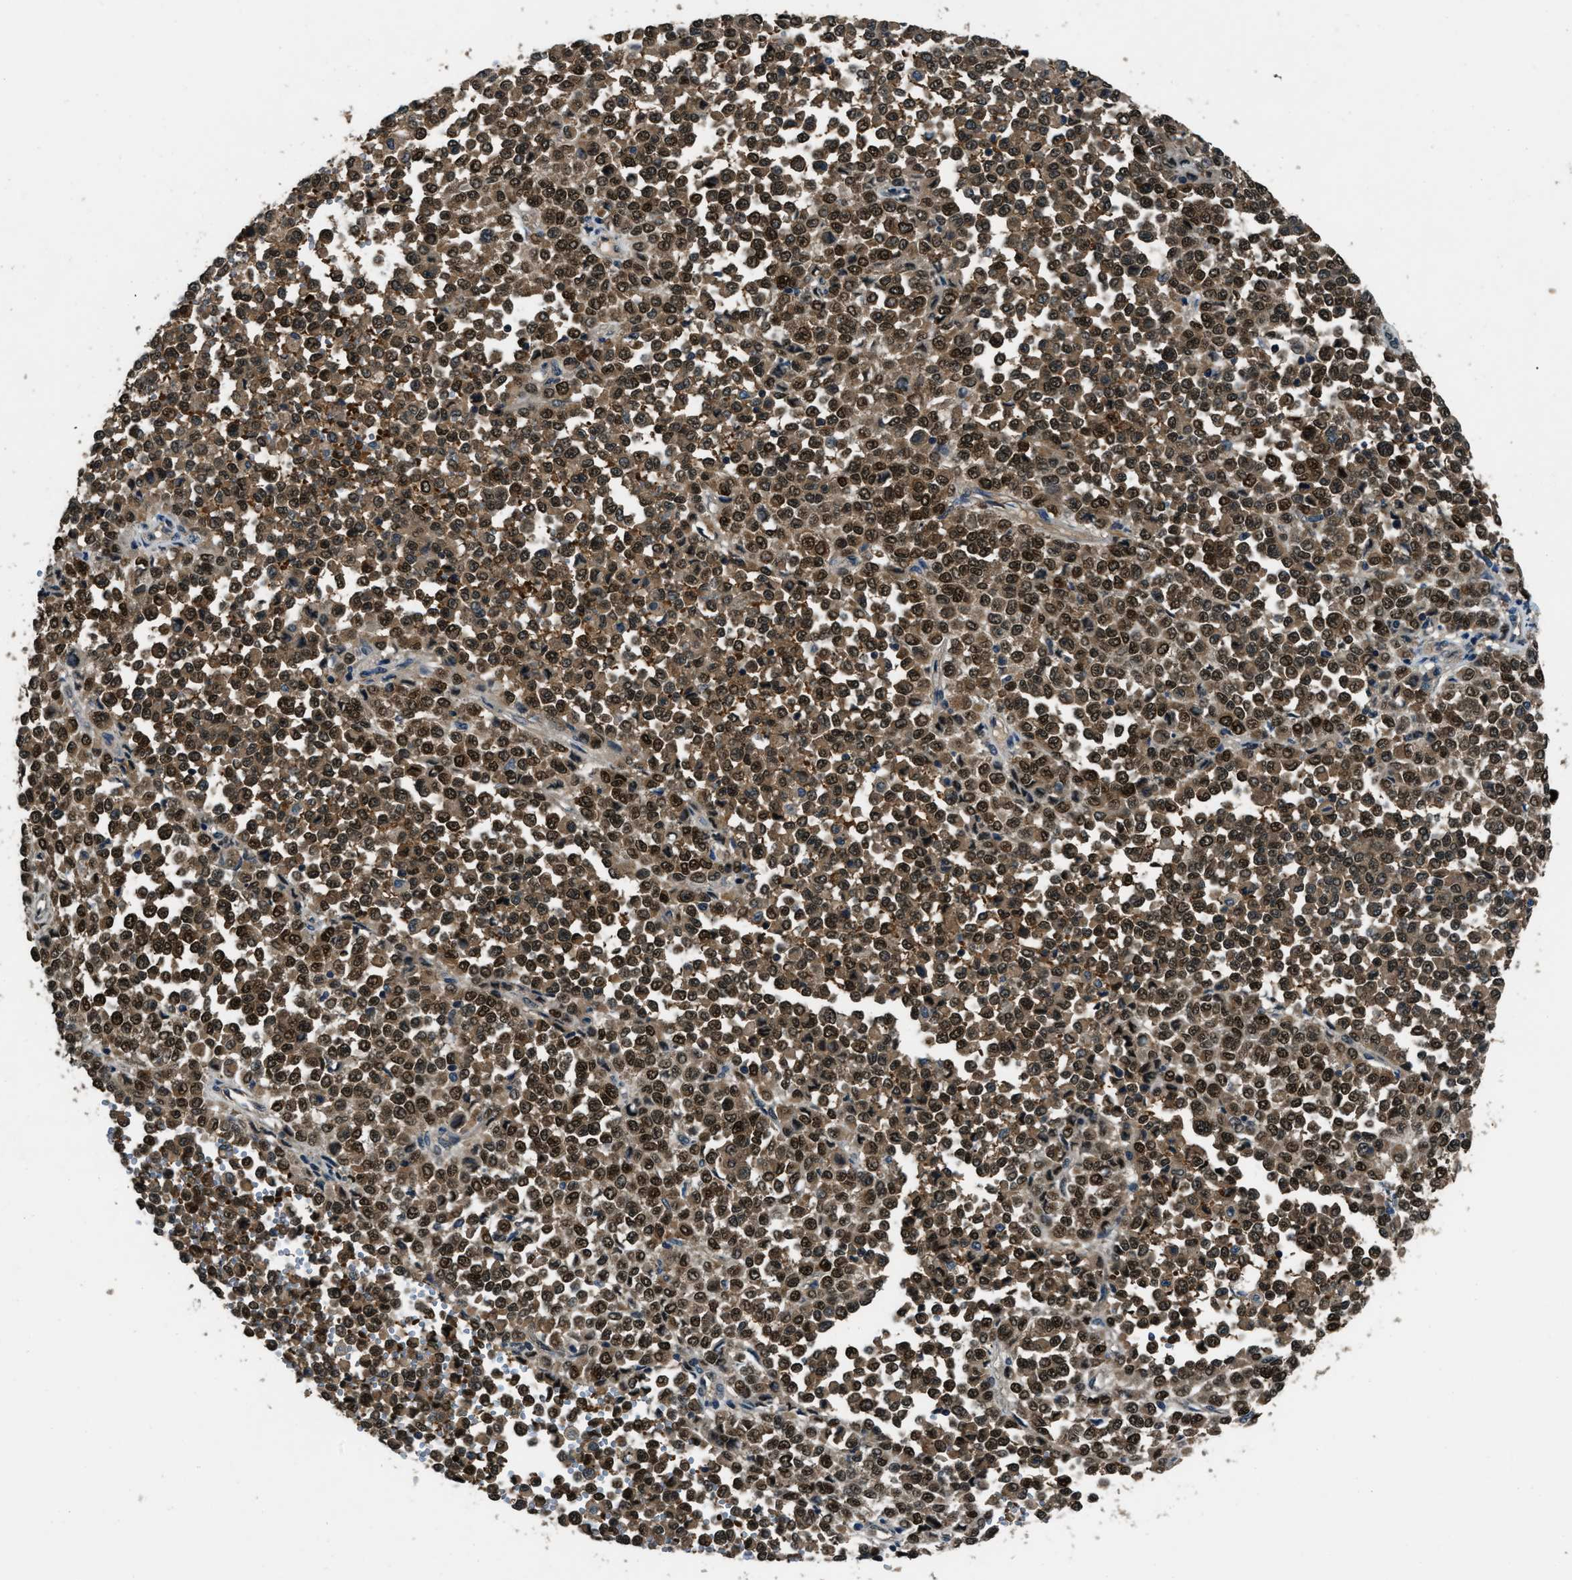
{"staining": {"intensity": "strong", "quantity": ">75%", "location": "cytoplasmic/membranous,nuclear"}, "tissue": "melanoma", "cell_type": "Tumor cells", "image_type": "cancer", "snomed": [{"axis": "morphology", "description": "Malignant melanoma, Metastatic site"}, {"axis": "topography", "description": "Pancreas"}], "caption": "Protein expression by immunohistochemistry reveals strong cytoplasmic/membranous and nuclear positivity in approximately >75% of tumor cells in melanoma.", "gene": "NUDCD3", "patient": {"sex": "female", "age": 30}}